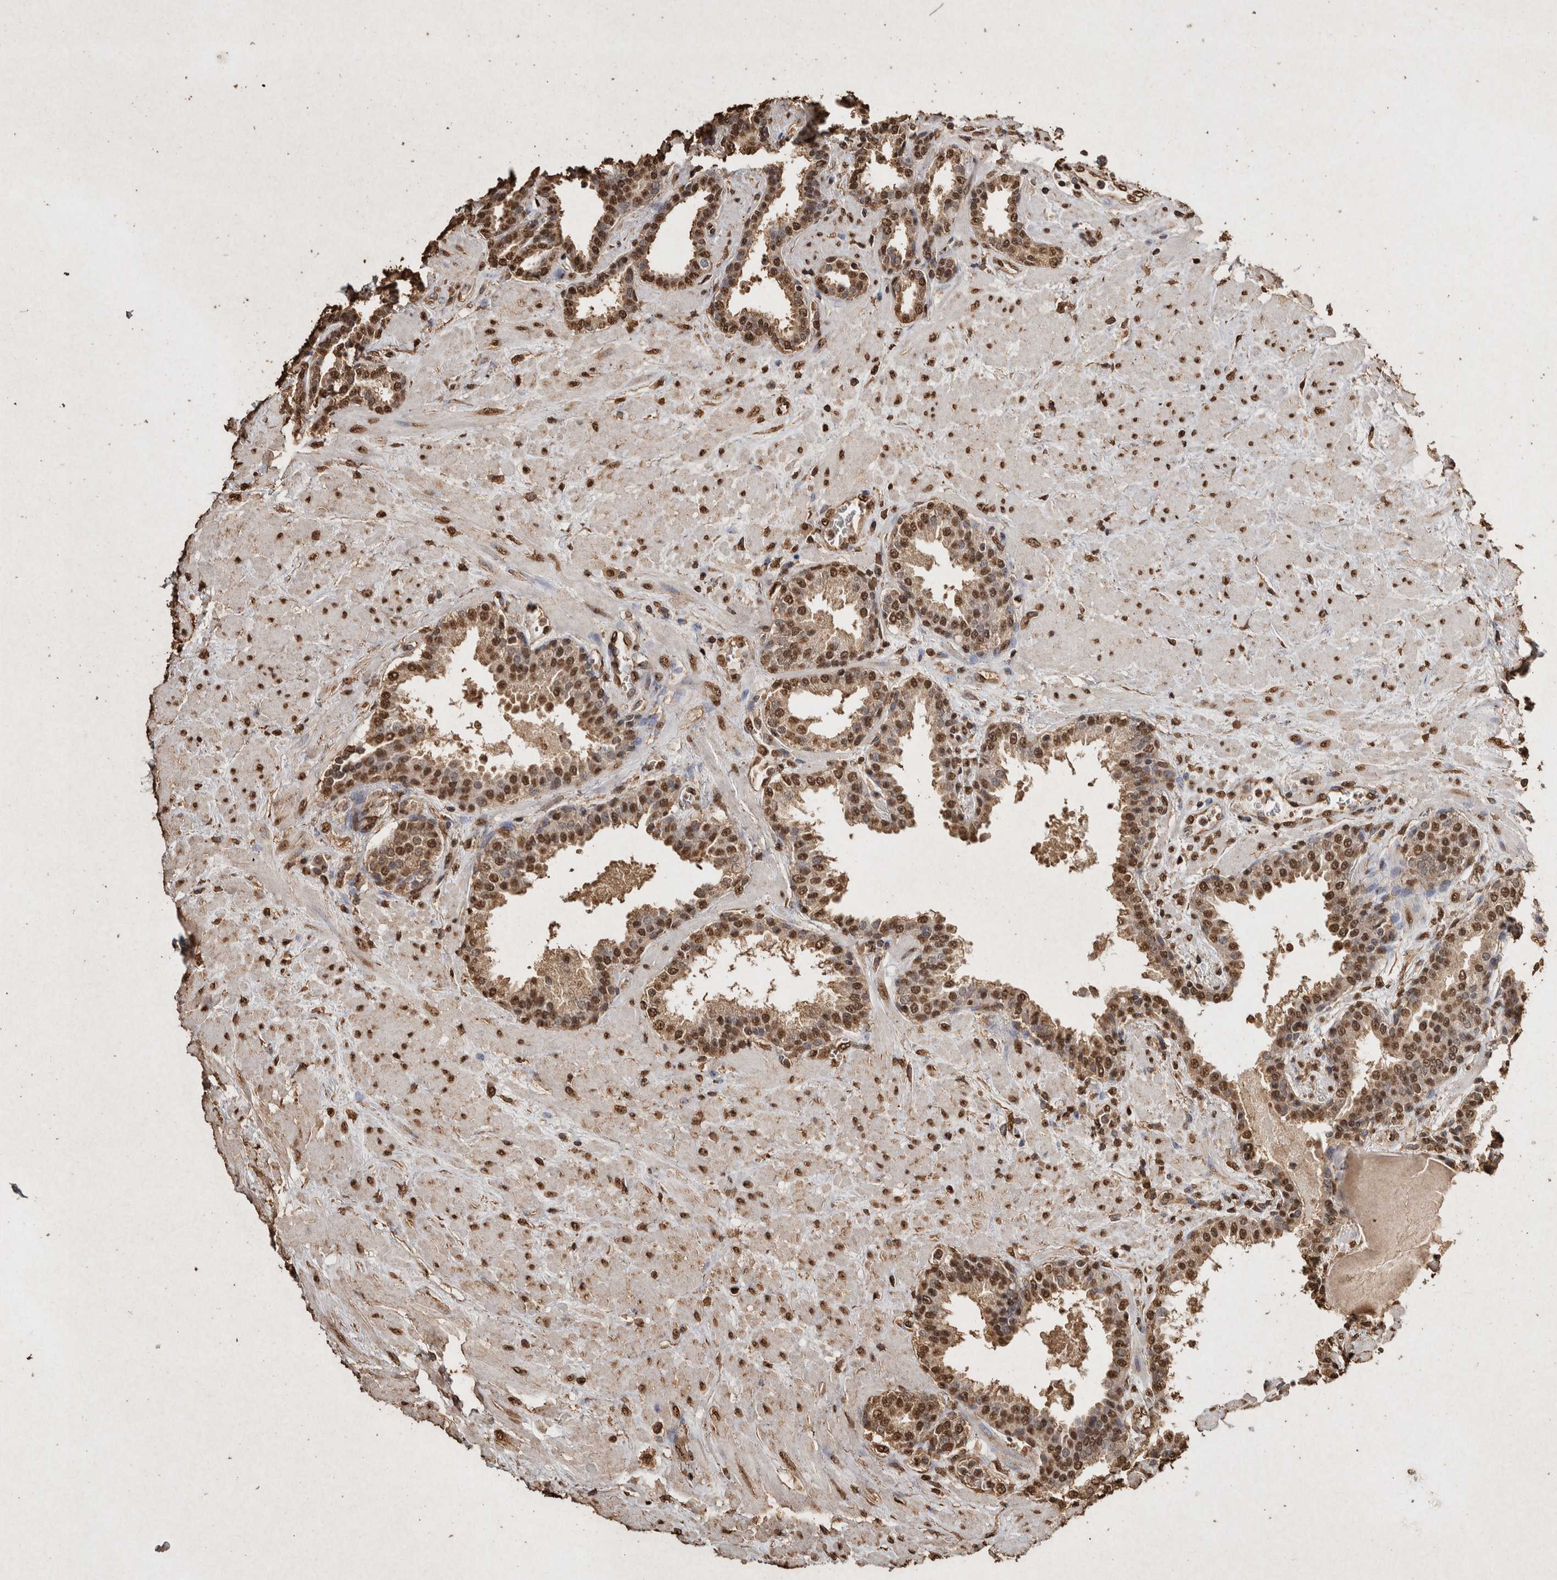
{"staining": {"intensity": "strong", "quantity": ">75%", "location": "nuclear"}, "tissue": "prostate", "cell_type": "Glandular cells", "image_type": "normal", "snomed": [{"axis": "morphology", "description": "Normal tissue, NOS"}, {"axis": "topography", "description": "Prostate"}], "caption": "Normal prostate demonstrates strong nuclear expression in approximately >75% of glandular cells.", "gene": "FSTL3", "patient": {"sex": "male", "age": 51}}